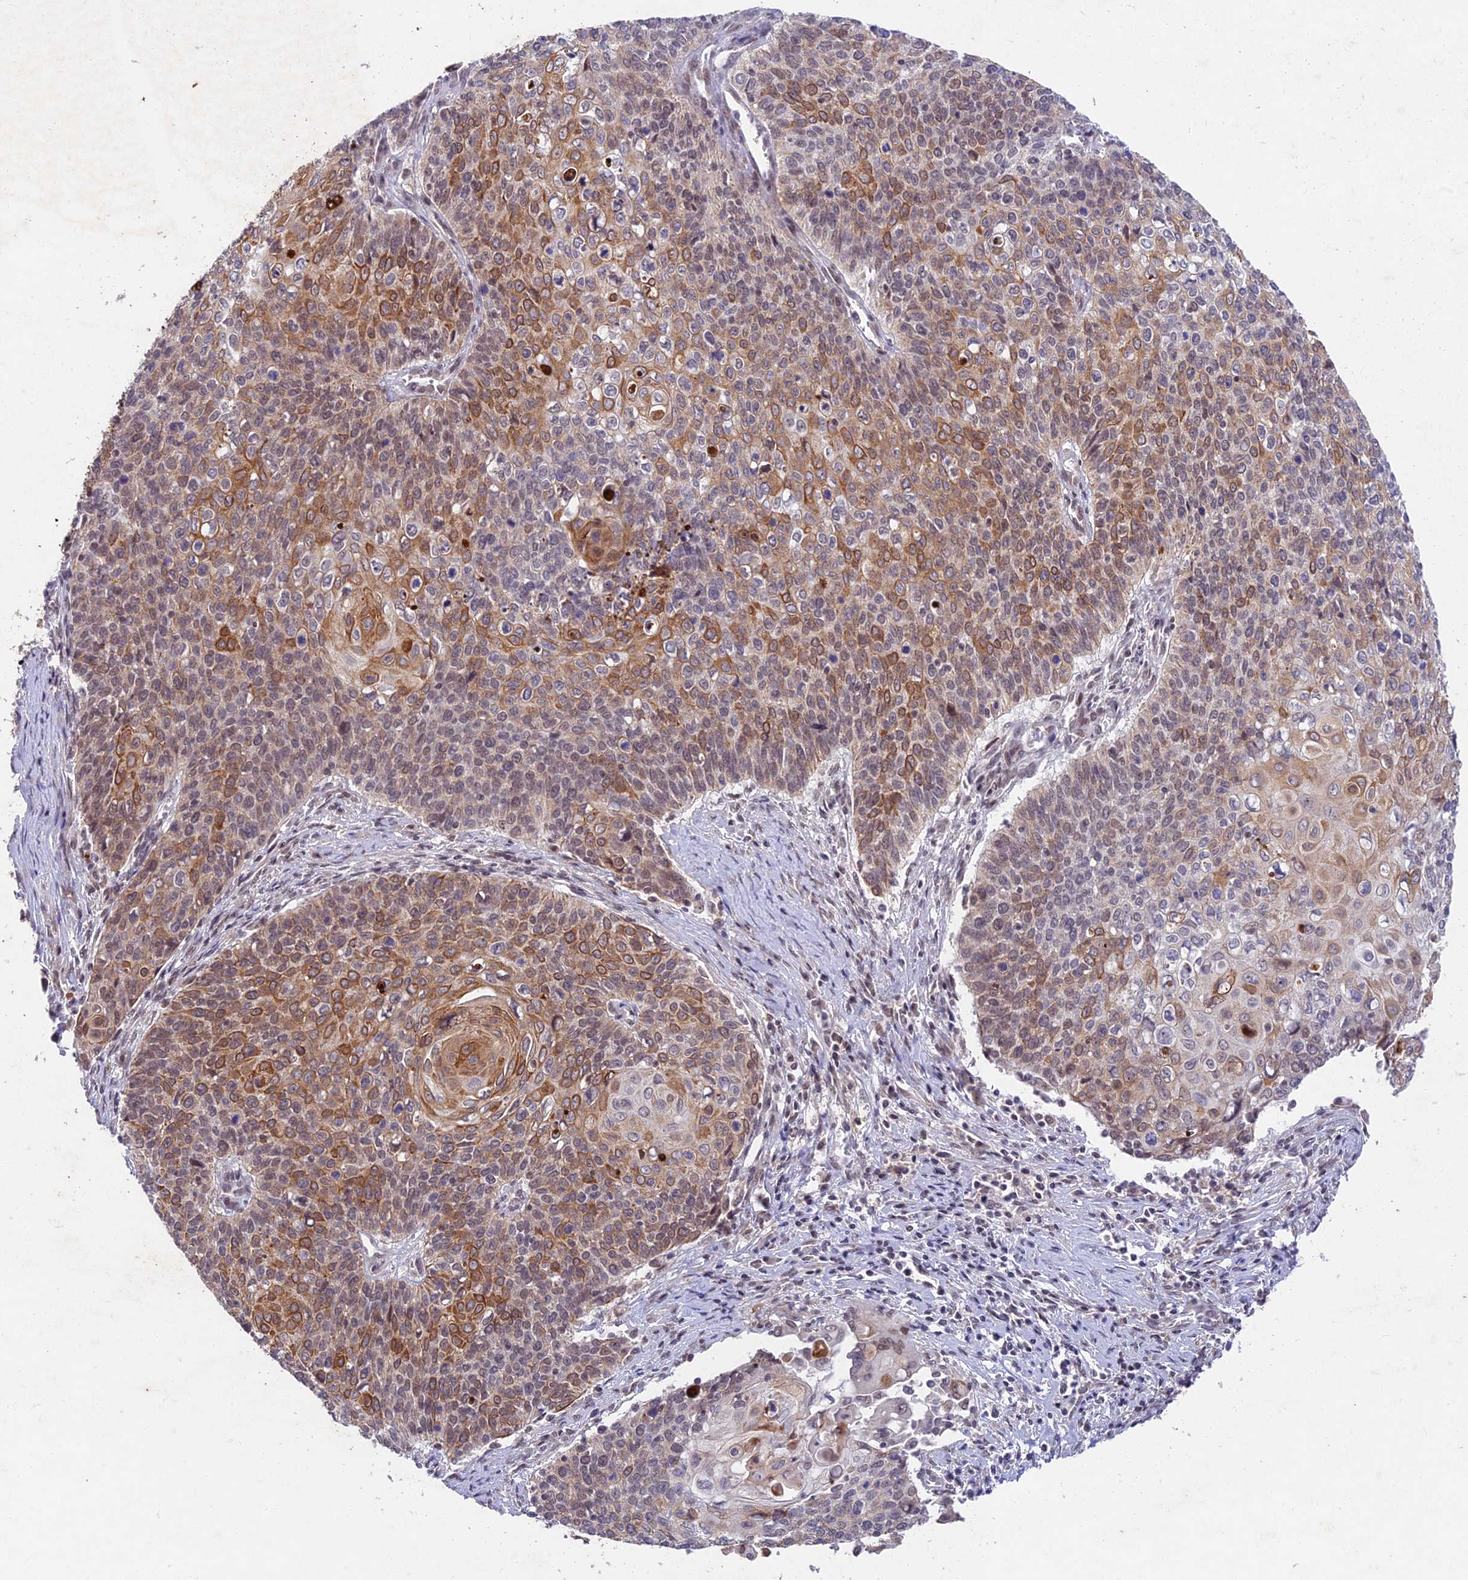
{"staining": {"intensity": "moderate", "quantity": ">75%", "location": "cytoplasmic/membranous,nuclear"}, "tissue": "cervical cancer", "cell_type": "Tumor cells", "image_type": "cancer", "snomed": [{"axis": "morphology", "description": "Squamous cell carcinoma, NOS"}, {"axis": "topography", "description": "Cervix"}], "caption": "The image exhibits staining of cervical squamous cell carcinoma, revealing moderate cytoplasmic/membranous and nuclear protein staining (brown color) within tumor cells. The staining was performed using DAB (3,3'-diaminobenzidine) to visualize the protein expression in brown, while the nuclei were stained in blue with hematoxylin (Magnification: 20x).", "gene": "RAVER1", "patient": {"sex": "female", "age": 39}}